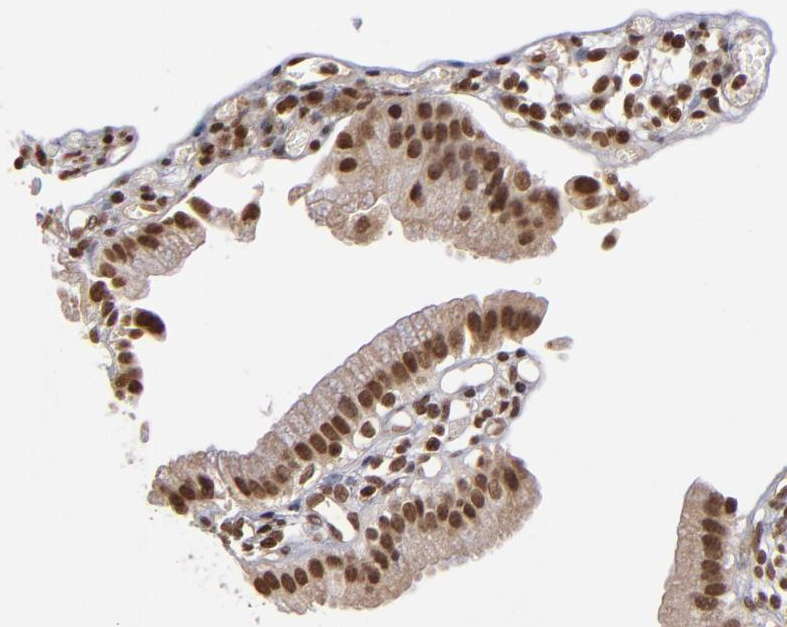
{"staining": {"intensity": "moderate", "quantity": ">75%", "location": "nuclear"}, "tissue": "gallbladder", "cell_type": "Glandular cells", "image_type": "normal", "snomed": [{"axis": "morphology", "description": "Normal tissue, NOS"}, {"axis": "topography", "description": "Gallbladder"}], "caption": "High-power microscopy captured an immunohistochemistry (IHC) histopathology image of normal gallbladder, revealing moderate nuclear expression in approximately >75% of glandular cells.", "gene": "ABL2", "patient": {"sex": "male", "age": 65}}